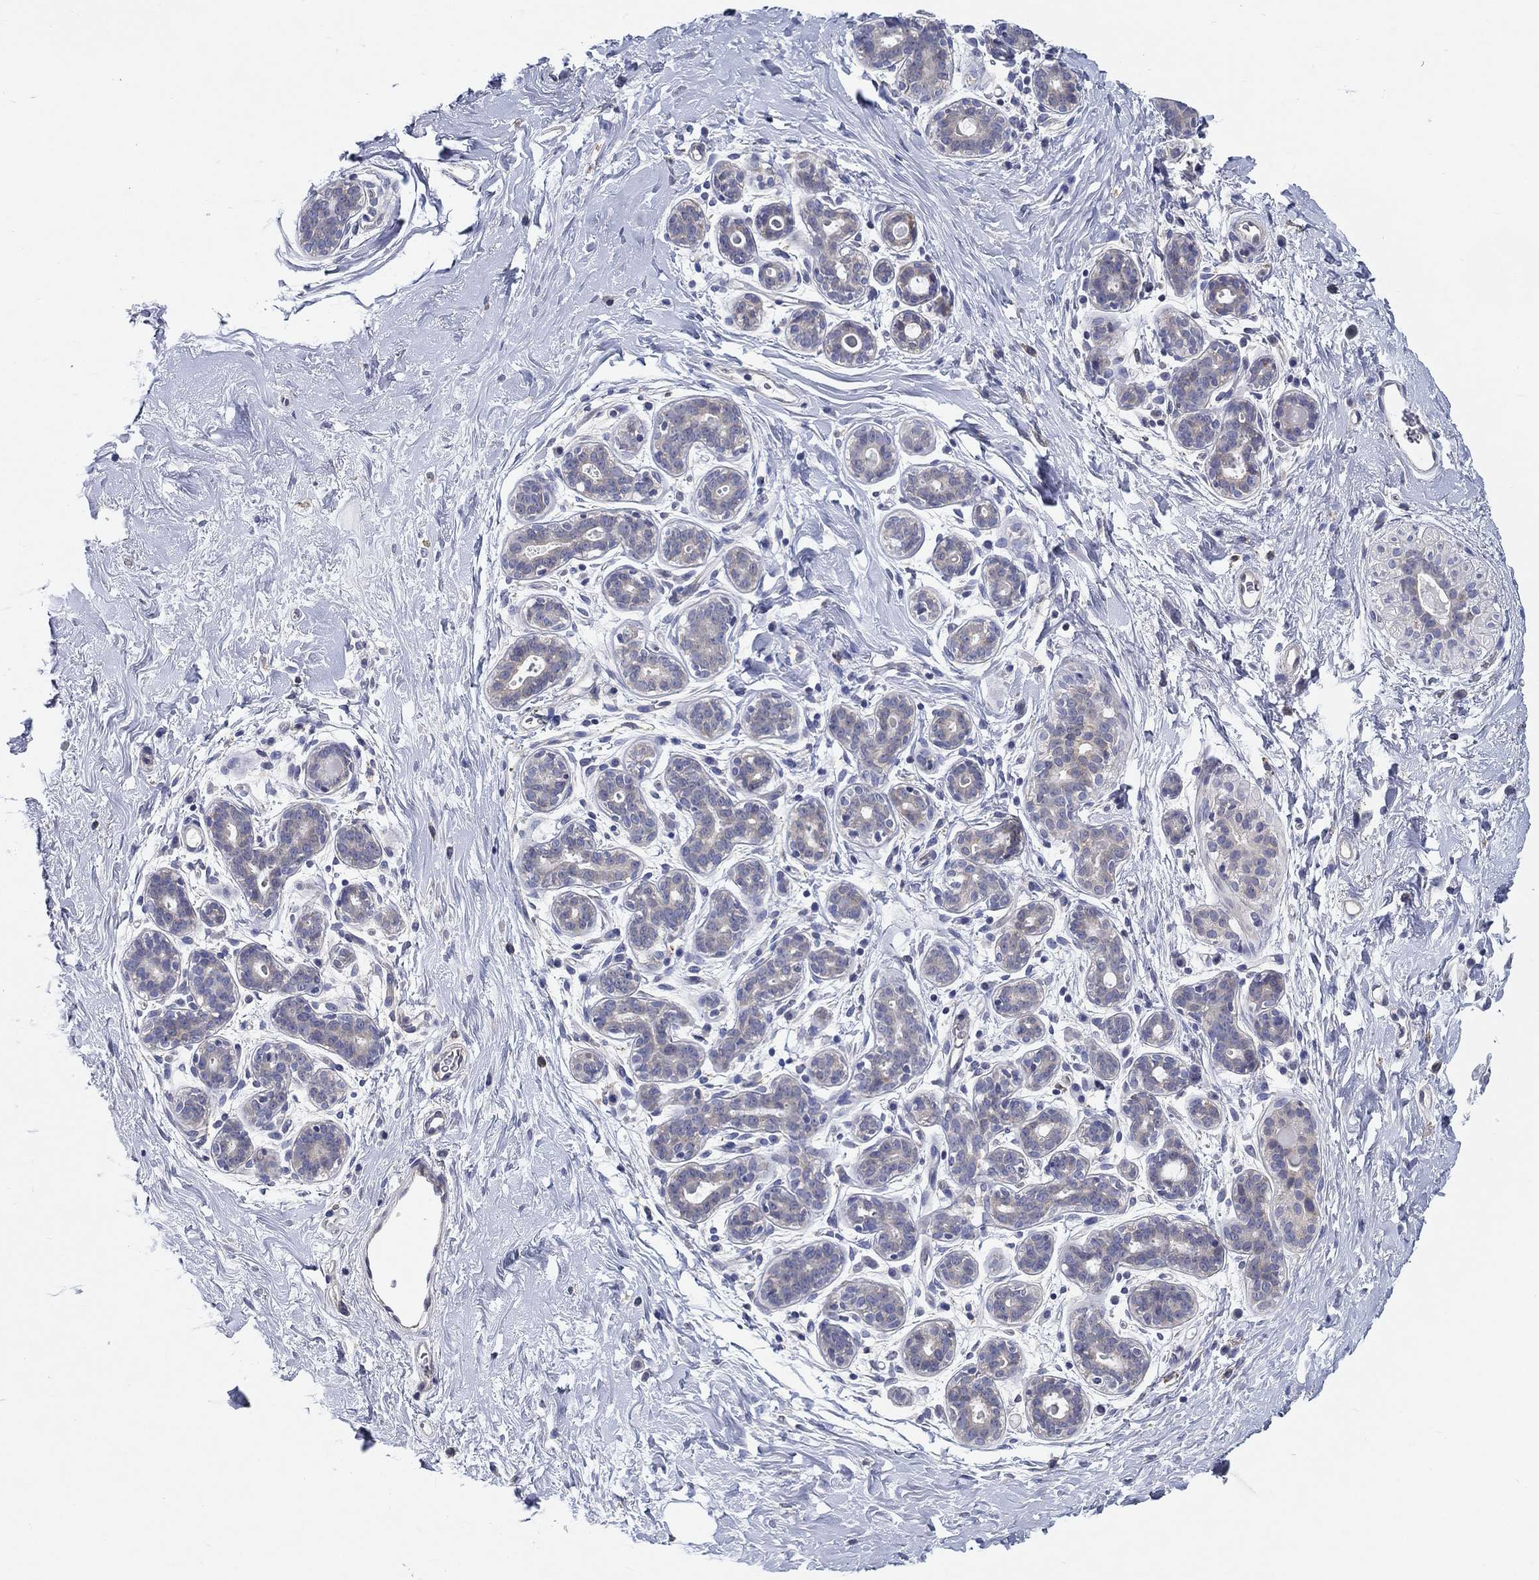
{"staining": {"intensity": "negative", "quantity": "none", "location": "none"}, "tissue": "breast", "cell_type": "Adipocytes", "image_type": "normal", "snomed": [{"axis": "morphology", "description": "Normal tissue, NOS"}, {"axis": "topography", "description": "Breast"}], "caption": "Breast stained for a protein using immunohistochemistry (IHC) exhibits no expression adipocytes.", "gene": "ERMP1", "patient": {"sex": "female", "age": 43}}